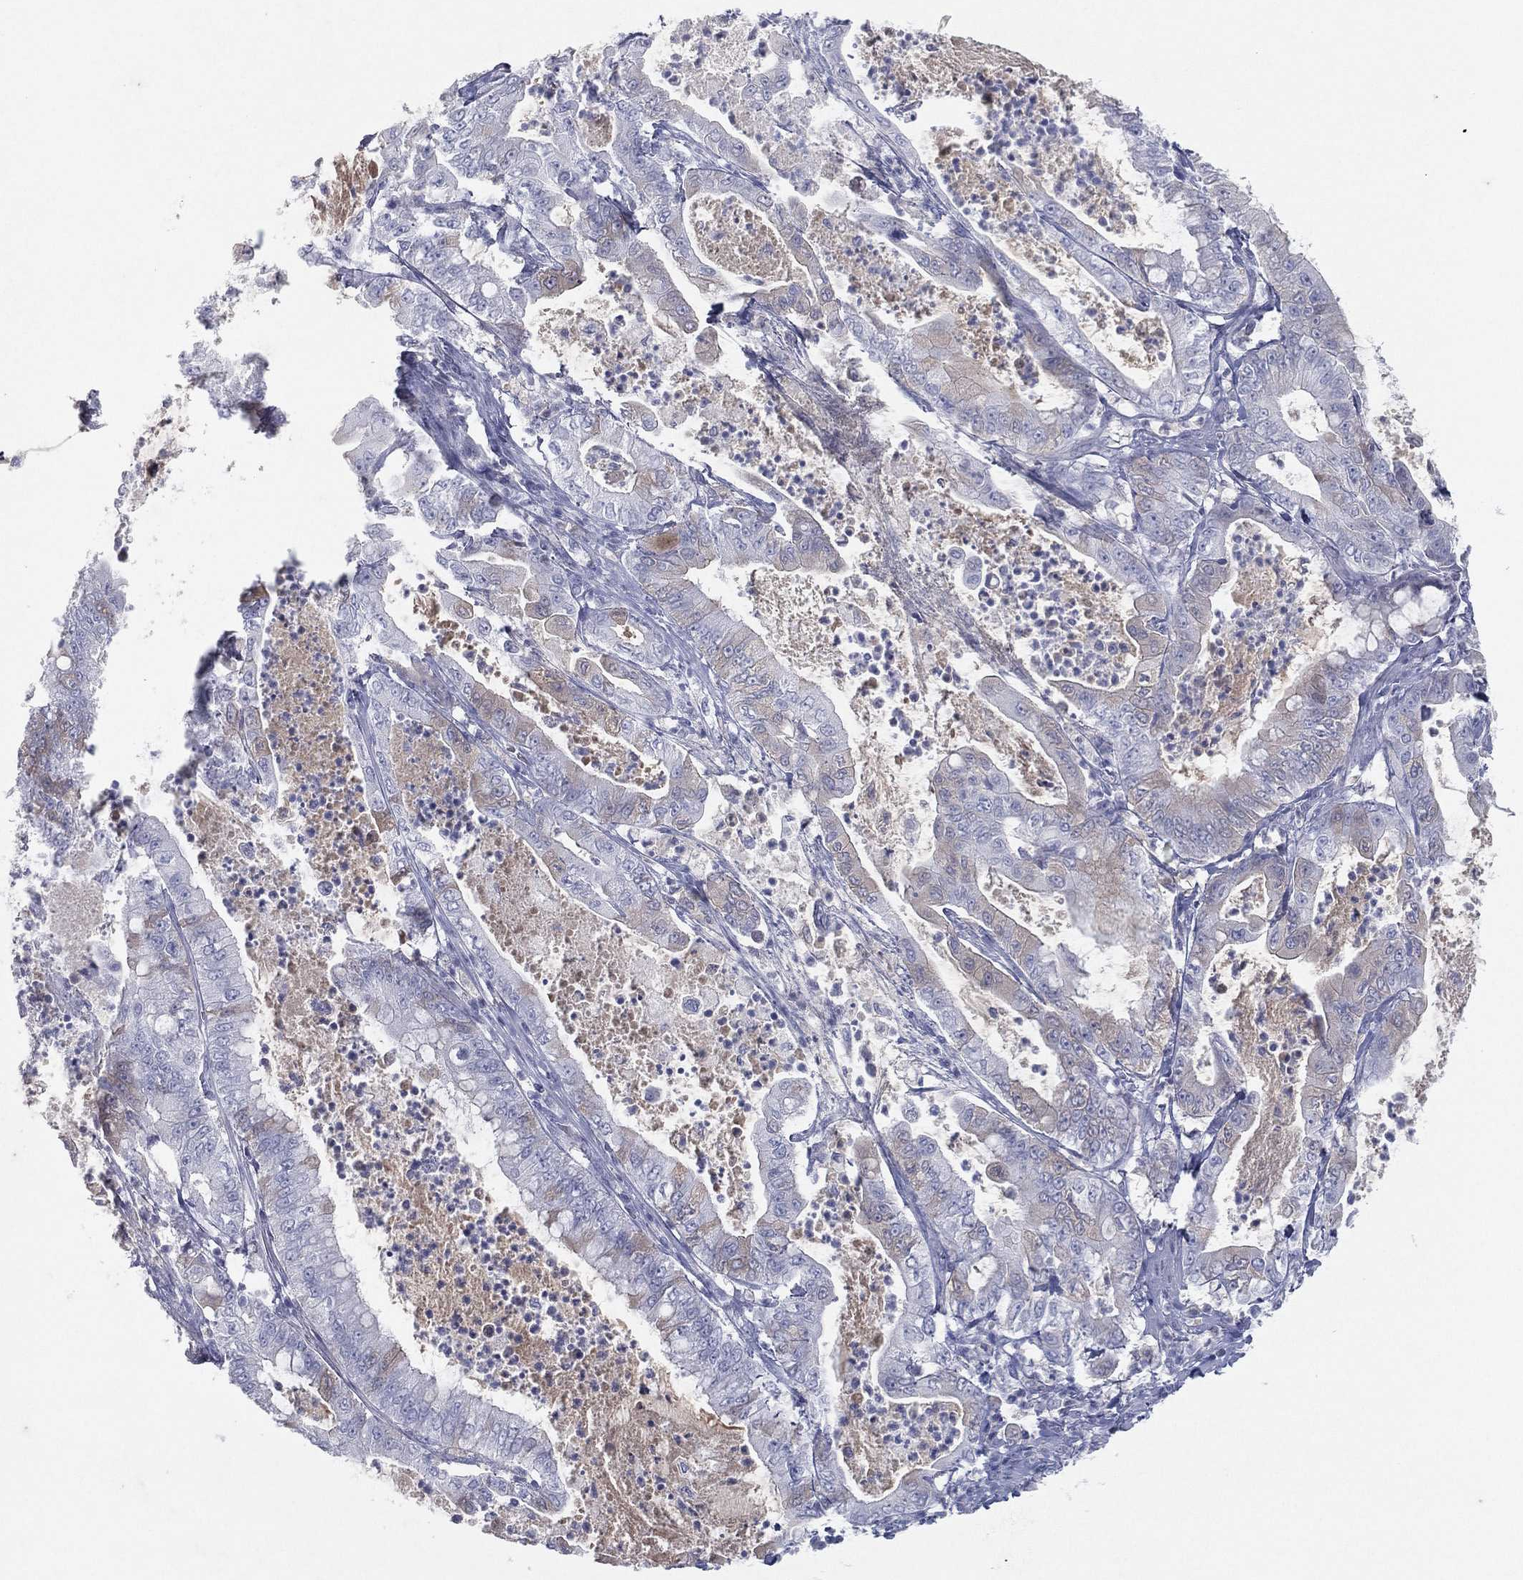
{"staining": {"intensity": "weak", "quantity": "<25%", "location": "cytoplasmic/membranous"}, "tissue": "pancreatic cancer", "cell_type": "Tumor cells", "image_type": "cancer", "snomed": [{"axis": "morphology", "description": "Adenocarcinoma, NOS"}, {"axis": "topography", "description": "Pancreas"}], "caption": "The photomicrograph displays no staining of tumor cells in adenocarcinoma (pancreatic).", "gene": "CPT1B", "patient": {"sex": "male", "age": 71}}